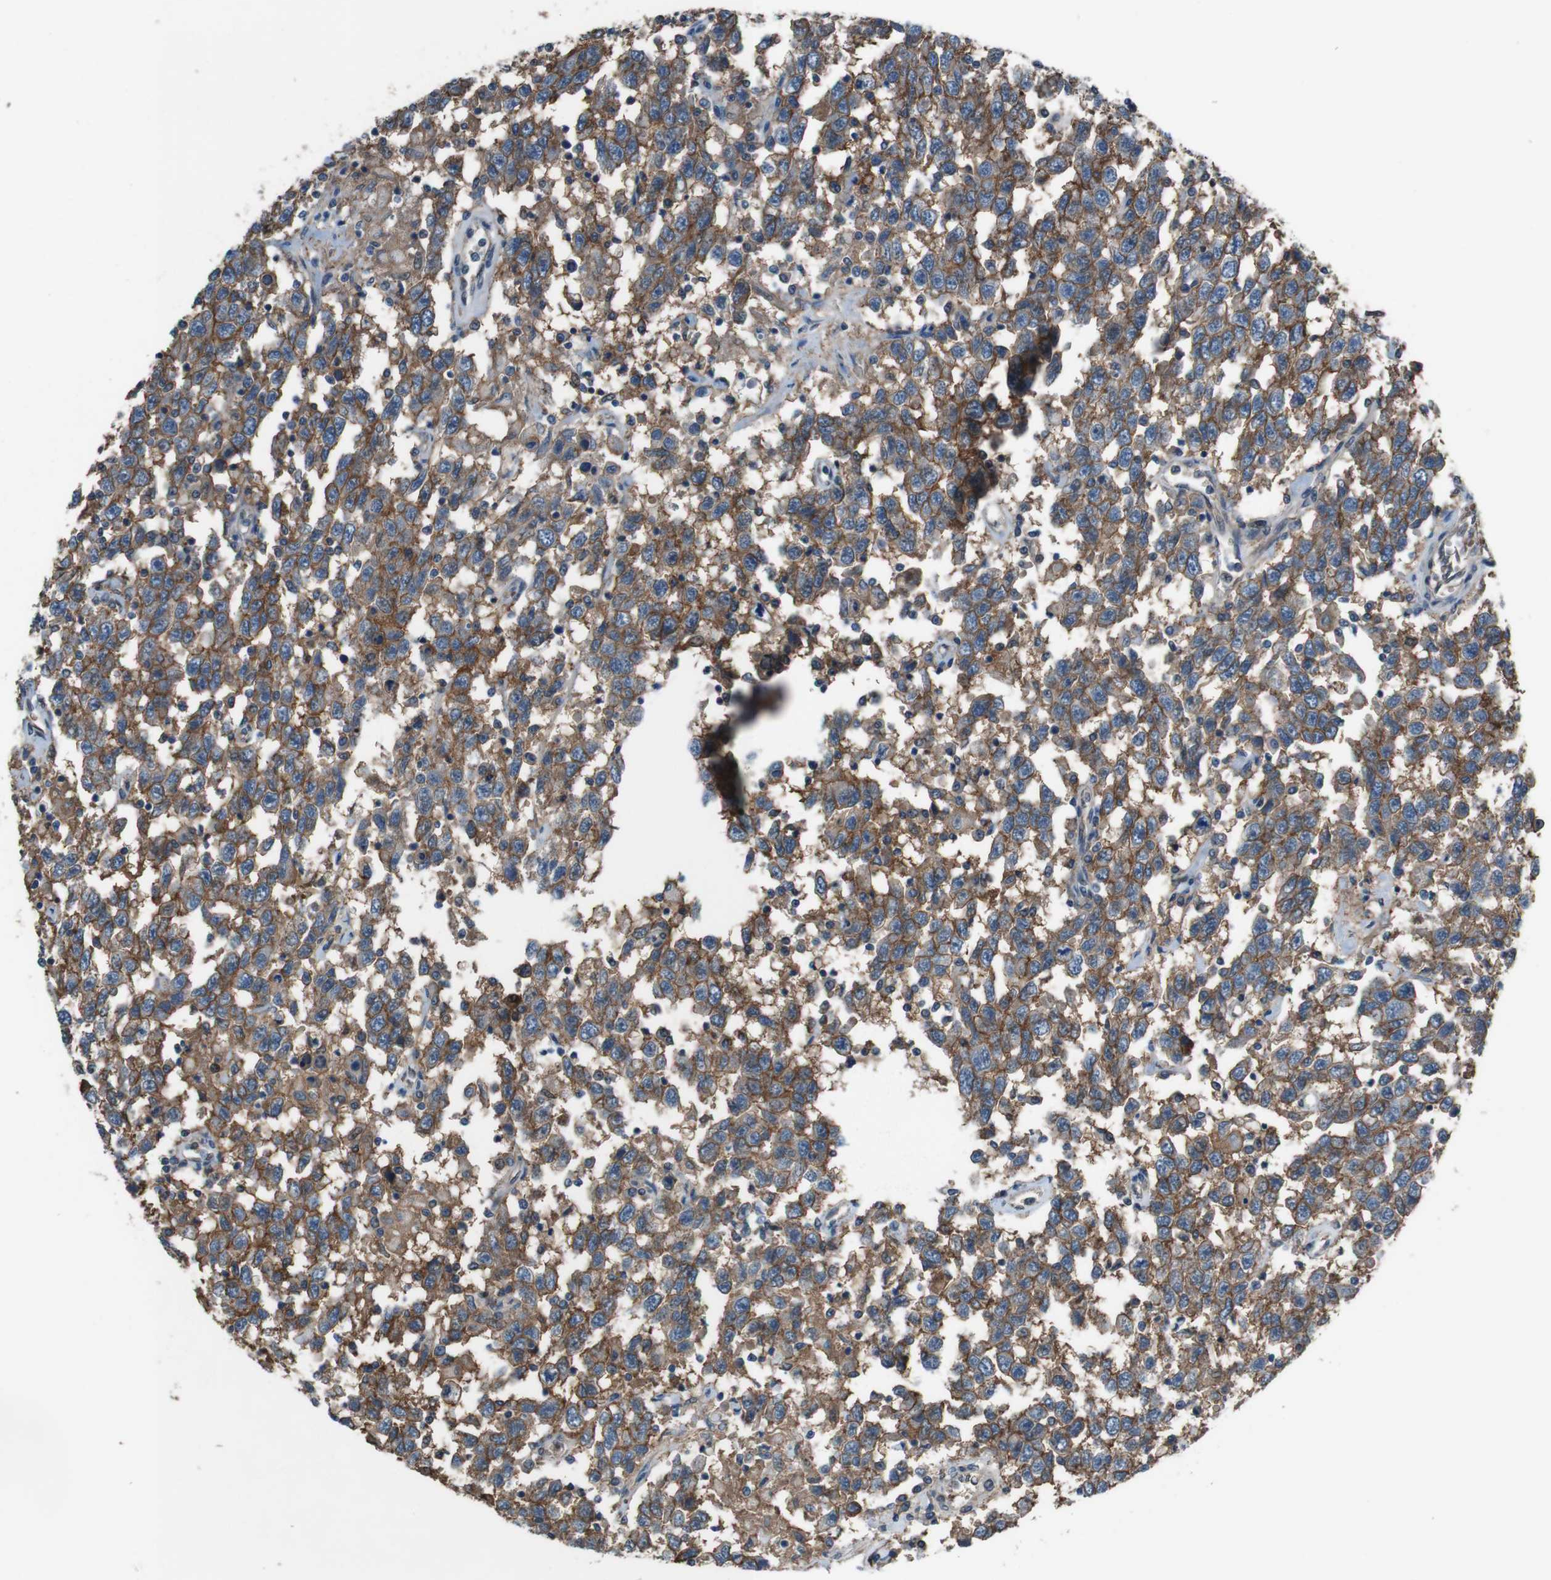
{"staining": {"intensity": "moderate", "quantity": ">75%", "location": "cytoplasmic/membranous"}, "tissue": "testis cancer", "cell_type": "Tumor cells", "image_type": "cancer", "snomed": [{"axis": "morphology", "description": "Seminoma, NOS"}, {"axis": "topography", "description": "Testis"}], "caption": "Testis cancer (seminoma) stained with immunohistochemistry exhibits moderate cytoplasmic/membranous staining in approximately >75% of tumor cells. The protein of interest is stained brown, and the nuclei are stained in blue (DAB (3,3'-diaminobenzidine) IHC with brightfield microscopy, high magnification).", "gene": "ATP2B1", "patient": {"sex": "male", "age": 41}}